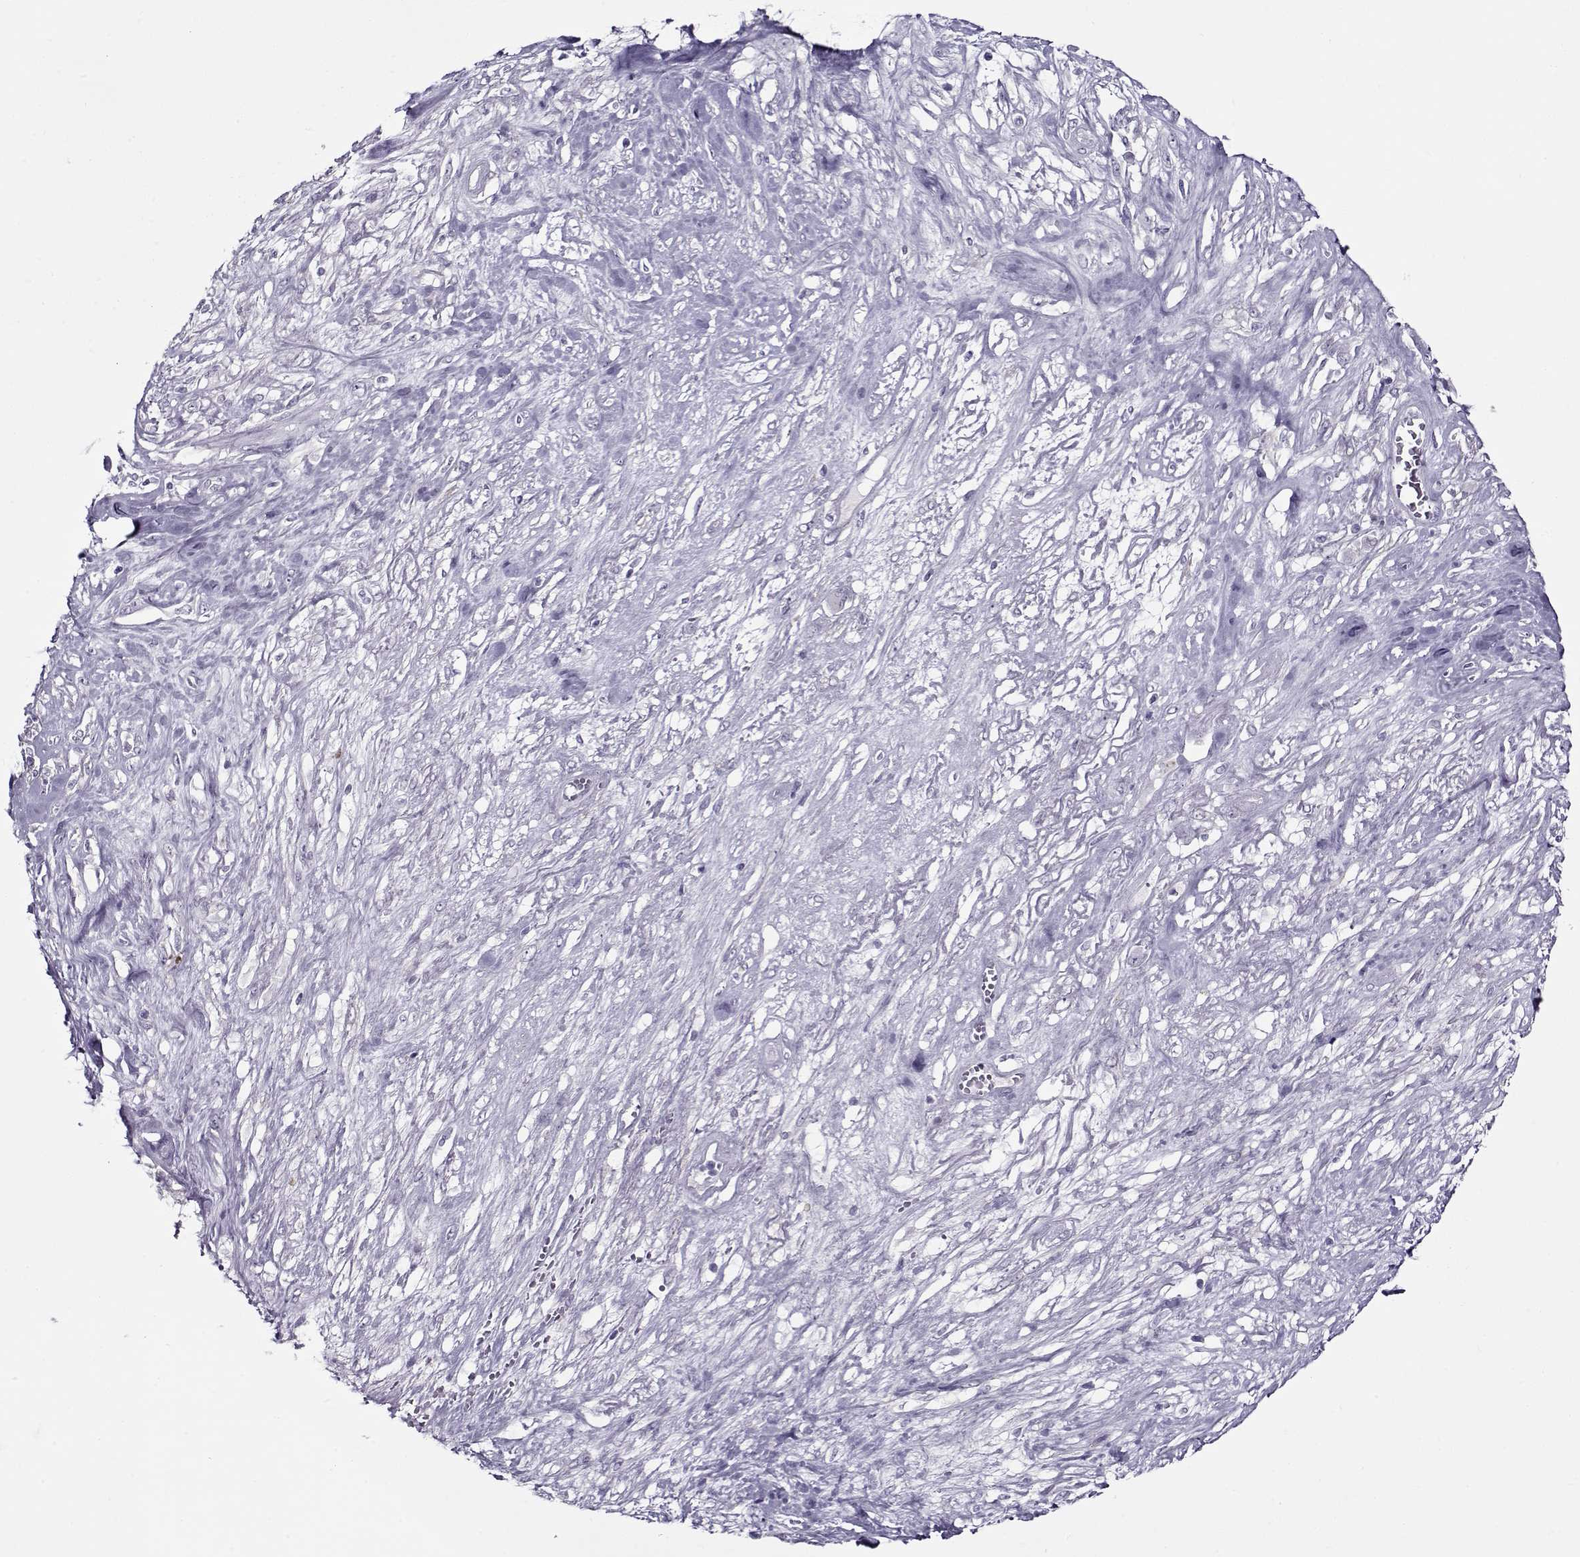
{"staining": {"intensity": "negative", "quantity": "none", "location": "none"}, "tissue": "melanoma", "cell_type": "Tumor cells", "image_type": "cancer", "snomed": [{"axis": "morphology", "description": "Malignant melanoma, NOS"}, {"axis": "topography", "description": "Skin"}], "caption": "This is an IHC photomicrograph of malignant melanoma. There is no positivity in tumor cells.", "gene": "PP2D1", "patient": {"sex": "female", "age": 91}}